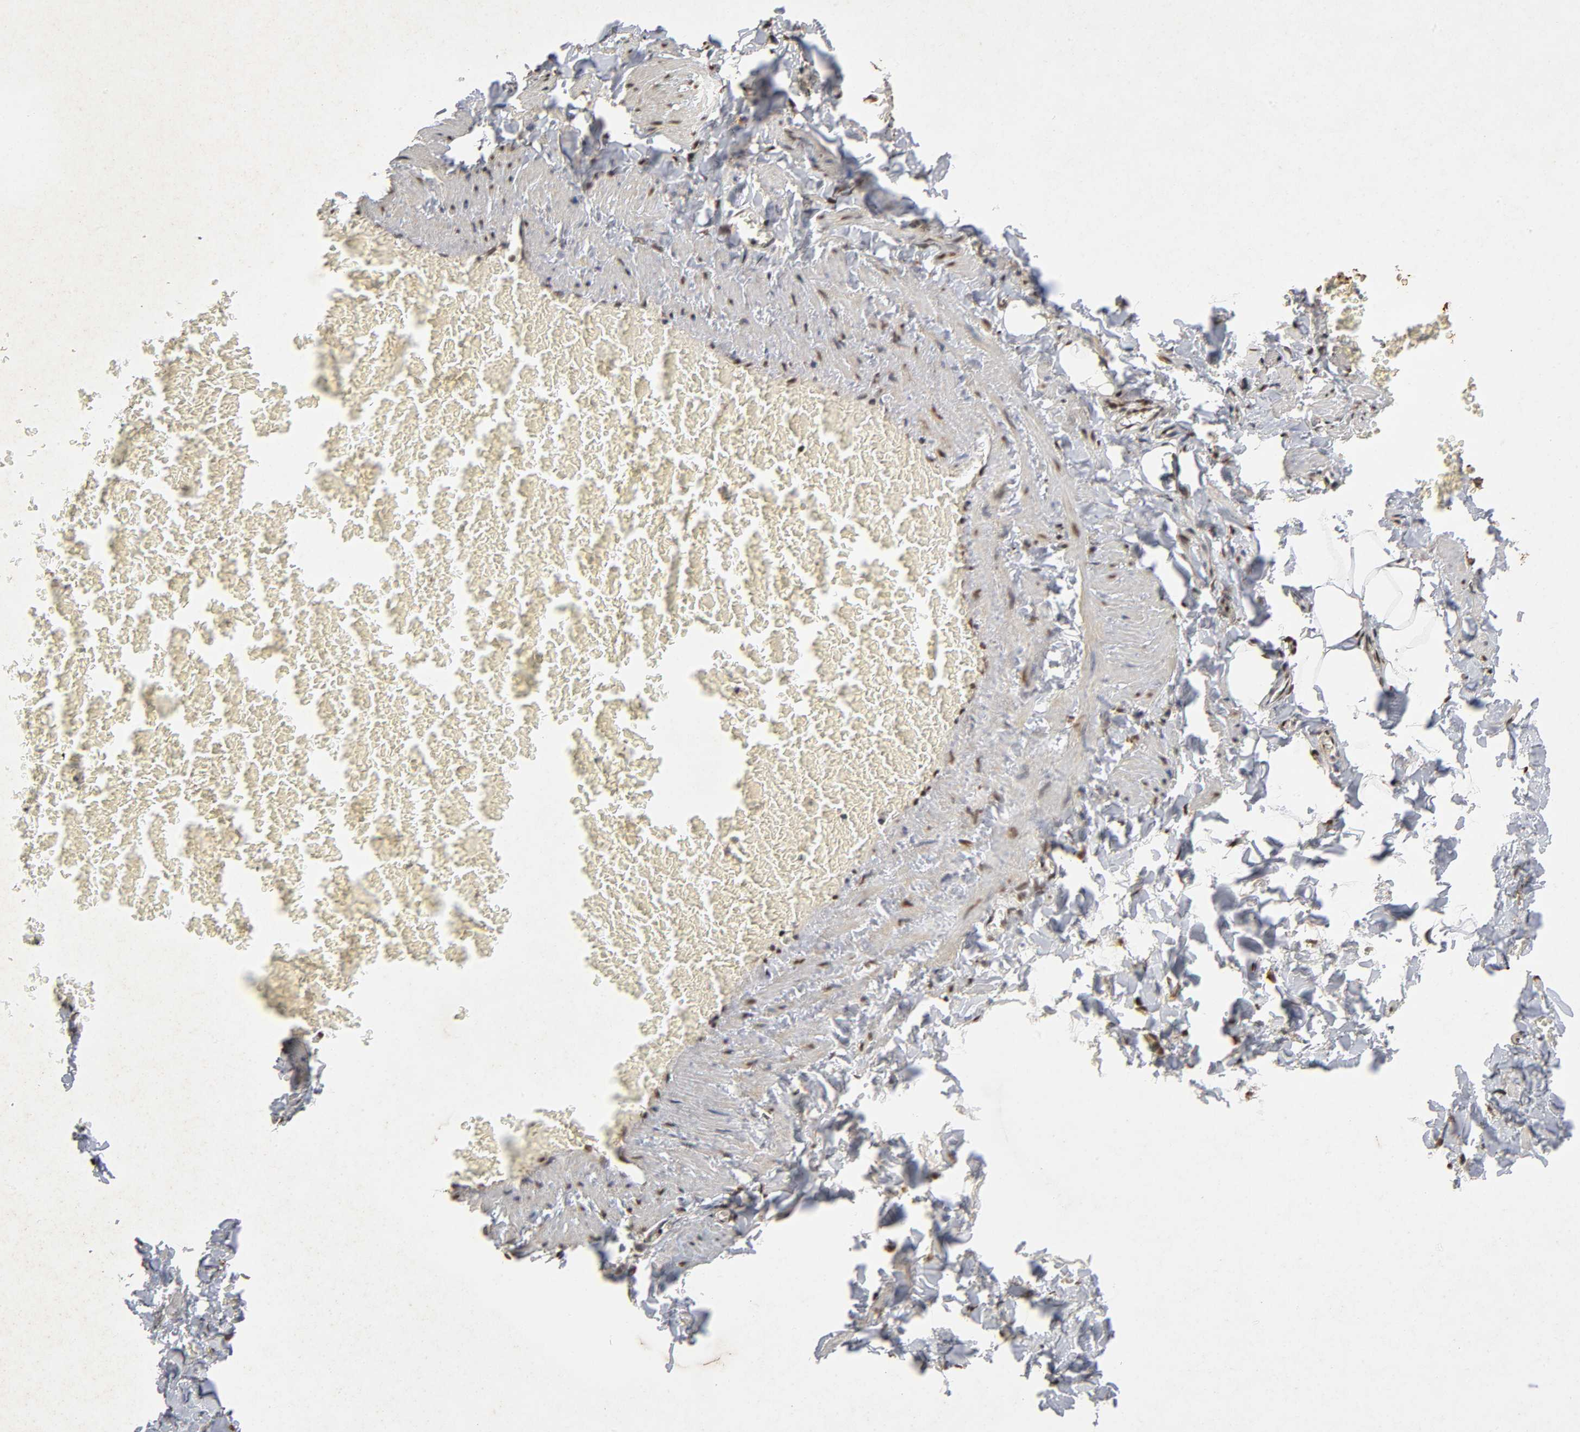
{"staining": {"intensity": "strong", "quantity": ">75%", "location": "nuclear"}, "tissue": "adipose tissue", "cell_type": "Adipocytes", "image_type": "normal", "snomed": [{"axis": "morphology", "description": "Normal tissue, NOS"}, {"axis": "topography", "description": "Vascular tissue"}], "caption": "Adipocytes reveal high levels of strong nuclear staining in about >75% of cells in normal human adipose tissue. Using DAB (brown) and hematoxylin (blue) stains, captured at high magnification using brightfield microscopy.", "gene": "RNF122", "patient": {"sex": "male", "age": 41}}